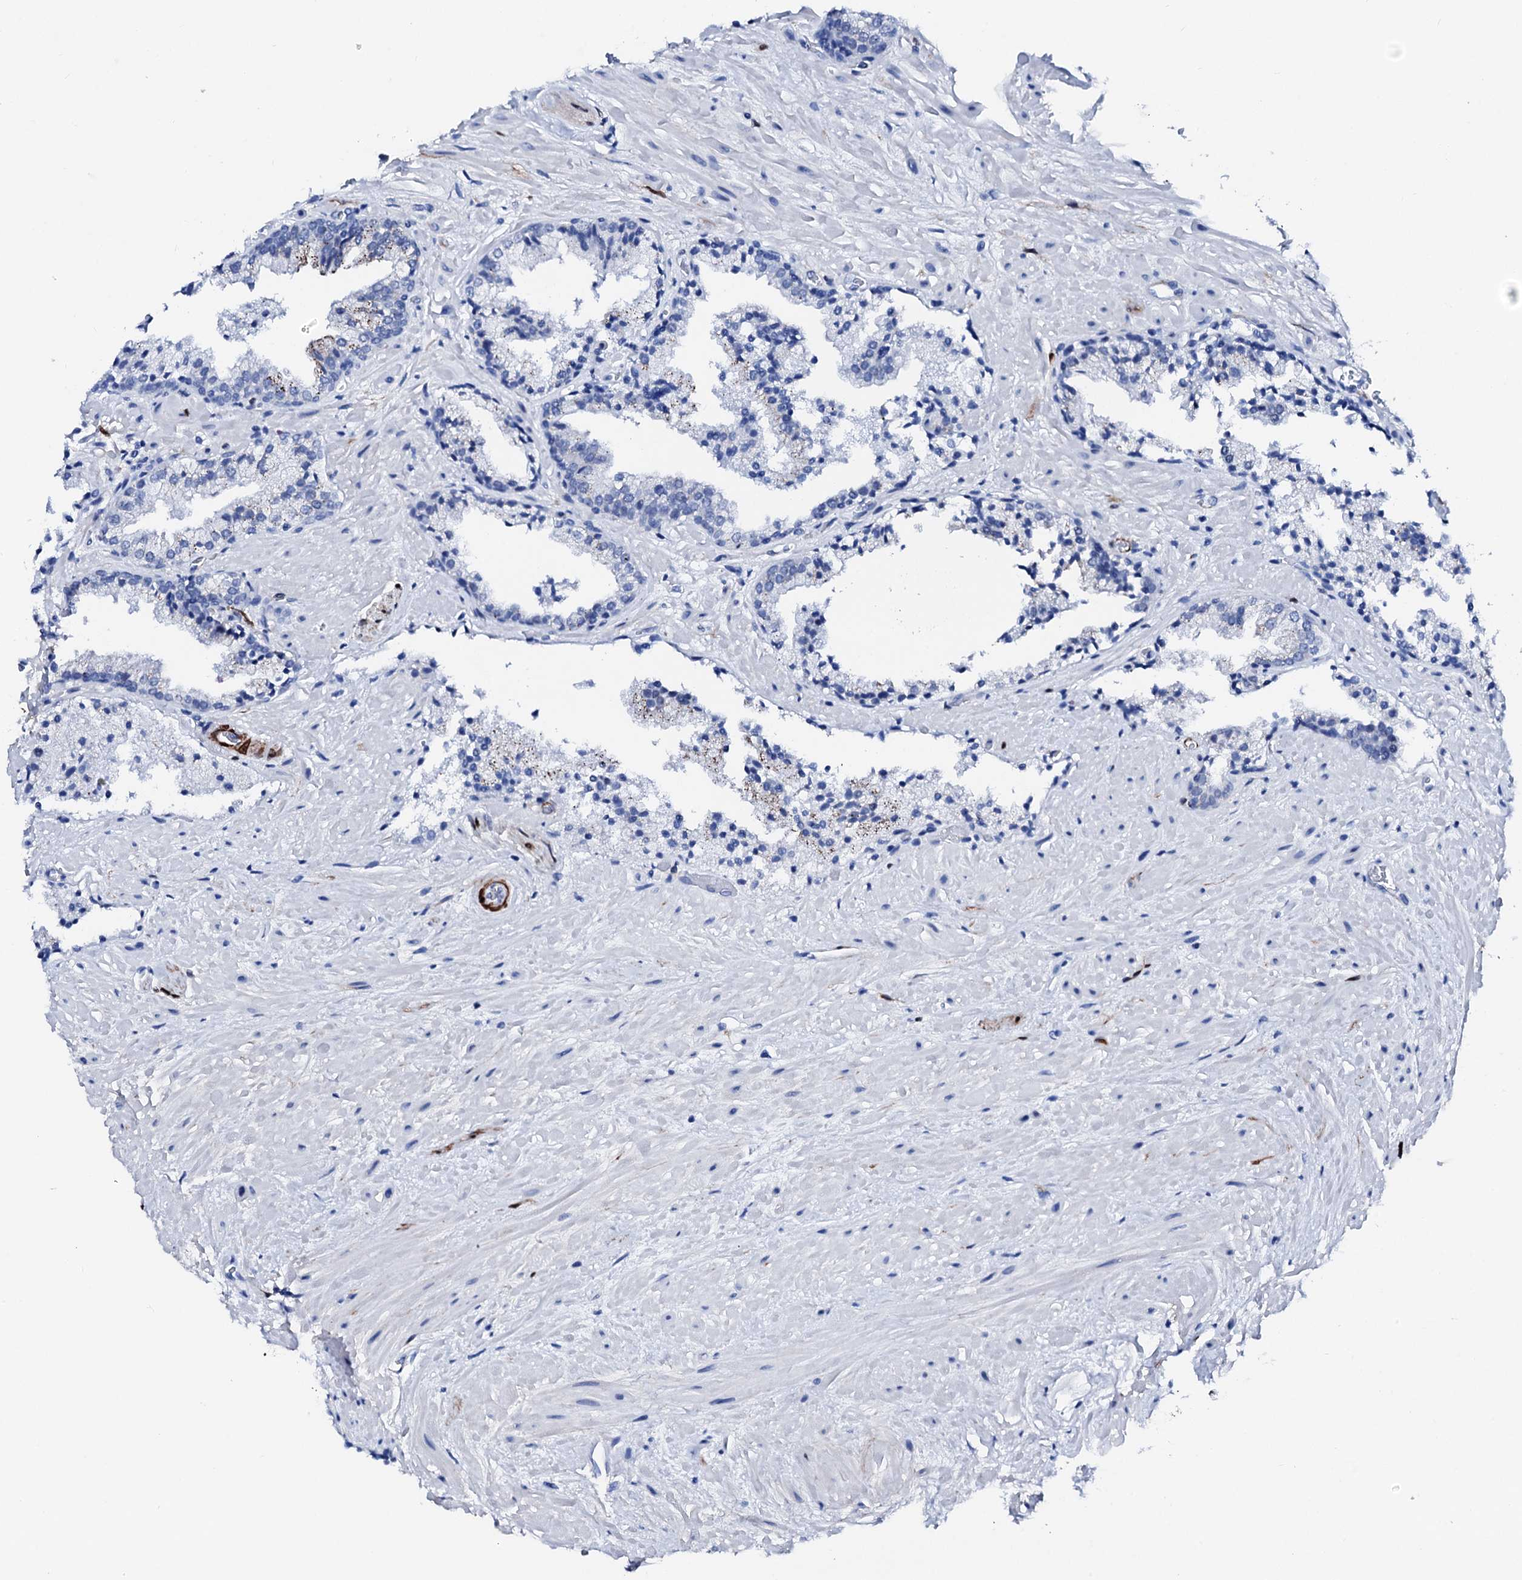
{"staining": {"intensity": "negative", "quantity": "none", "location": "none"}, "tissue": "prostate cancer", "cell_type": "Tumor cells", "image_type": "cancer", "snomed": [{"axis": "morphology", "description": "Adenocarcinoma, High grade"}, {"axis": "topography", "description": "Prostate"}], "caption": "This image is of prostate cancer stained with immunohistochemistry to label a protein in brown with the nuclei are counter-stained blue. There is no expression in tumor cells. The staining was performed using DAB (3,3'-diaminobenzidine) to visualize the protein expression in brown, while the nuclei were stained in blue with hematoxylin (Magnification: 20x).", "gene": "NRIP2", "patient": {"sex": "male", "age": 71}}